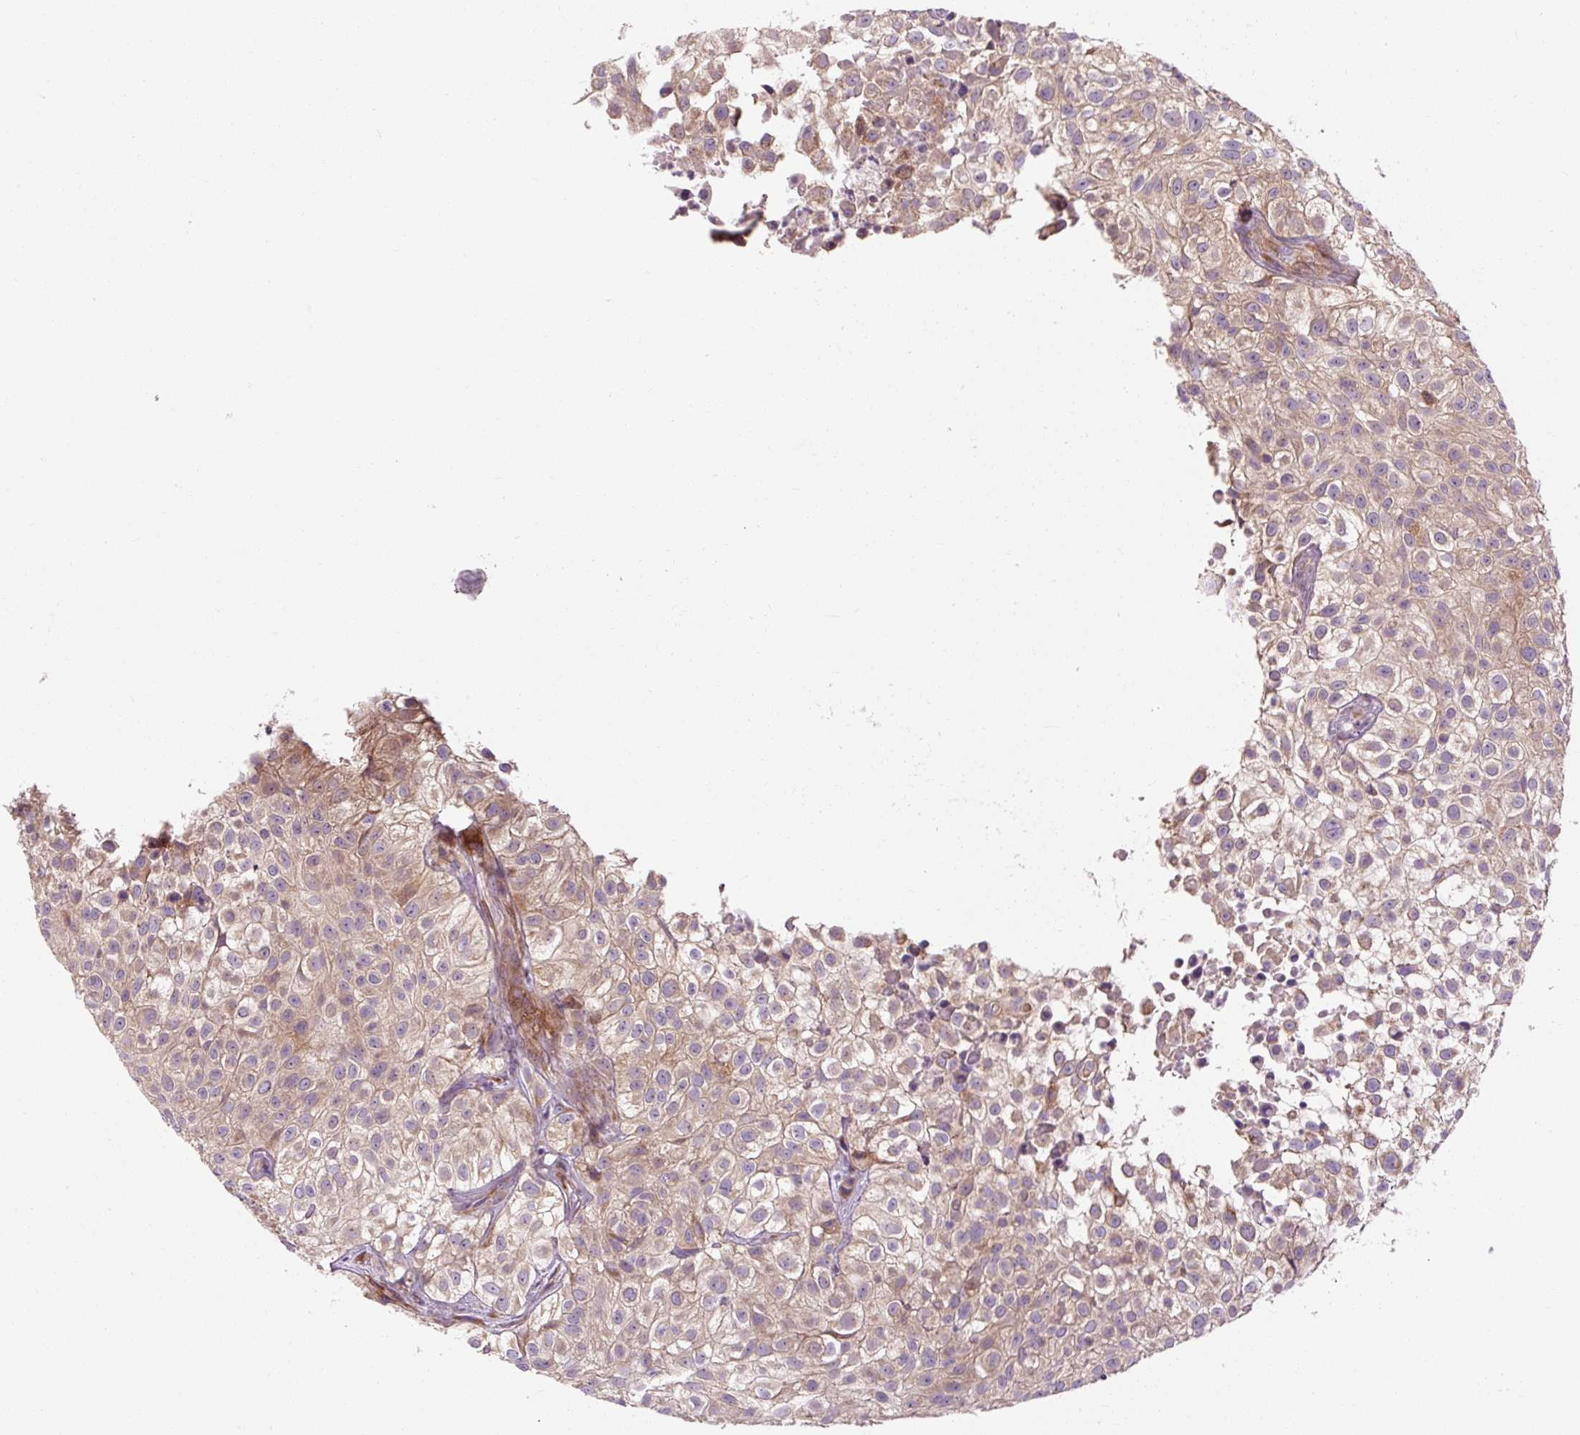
{"staining": {"intensity": "weak", "quantity": "25%-75%", "location": "cytoplasmic/membranous"}, "tissue": "urothelial cancer", "cell_type": "Tumor cells", "image_type": "cancer", "snomed": [{"axis": "morphology", "description": "Urothelial carcinoma, High grade"}, {"axis": "topography", "description": "Urinary bladder"}], "caption": "Immunohistochemistry micrograph of urothelial carcinoma (high-grade) stained for a protein (brown), which reveals low levels of weak cytoplasmic/membranous staining in about 25%-75% of tumor cells.", "gene": "PRSS48", "patient": {"sex": "male", "age": 56}}